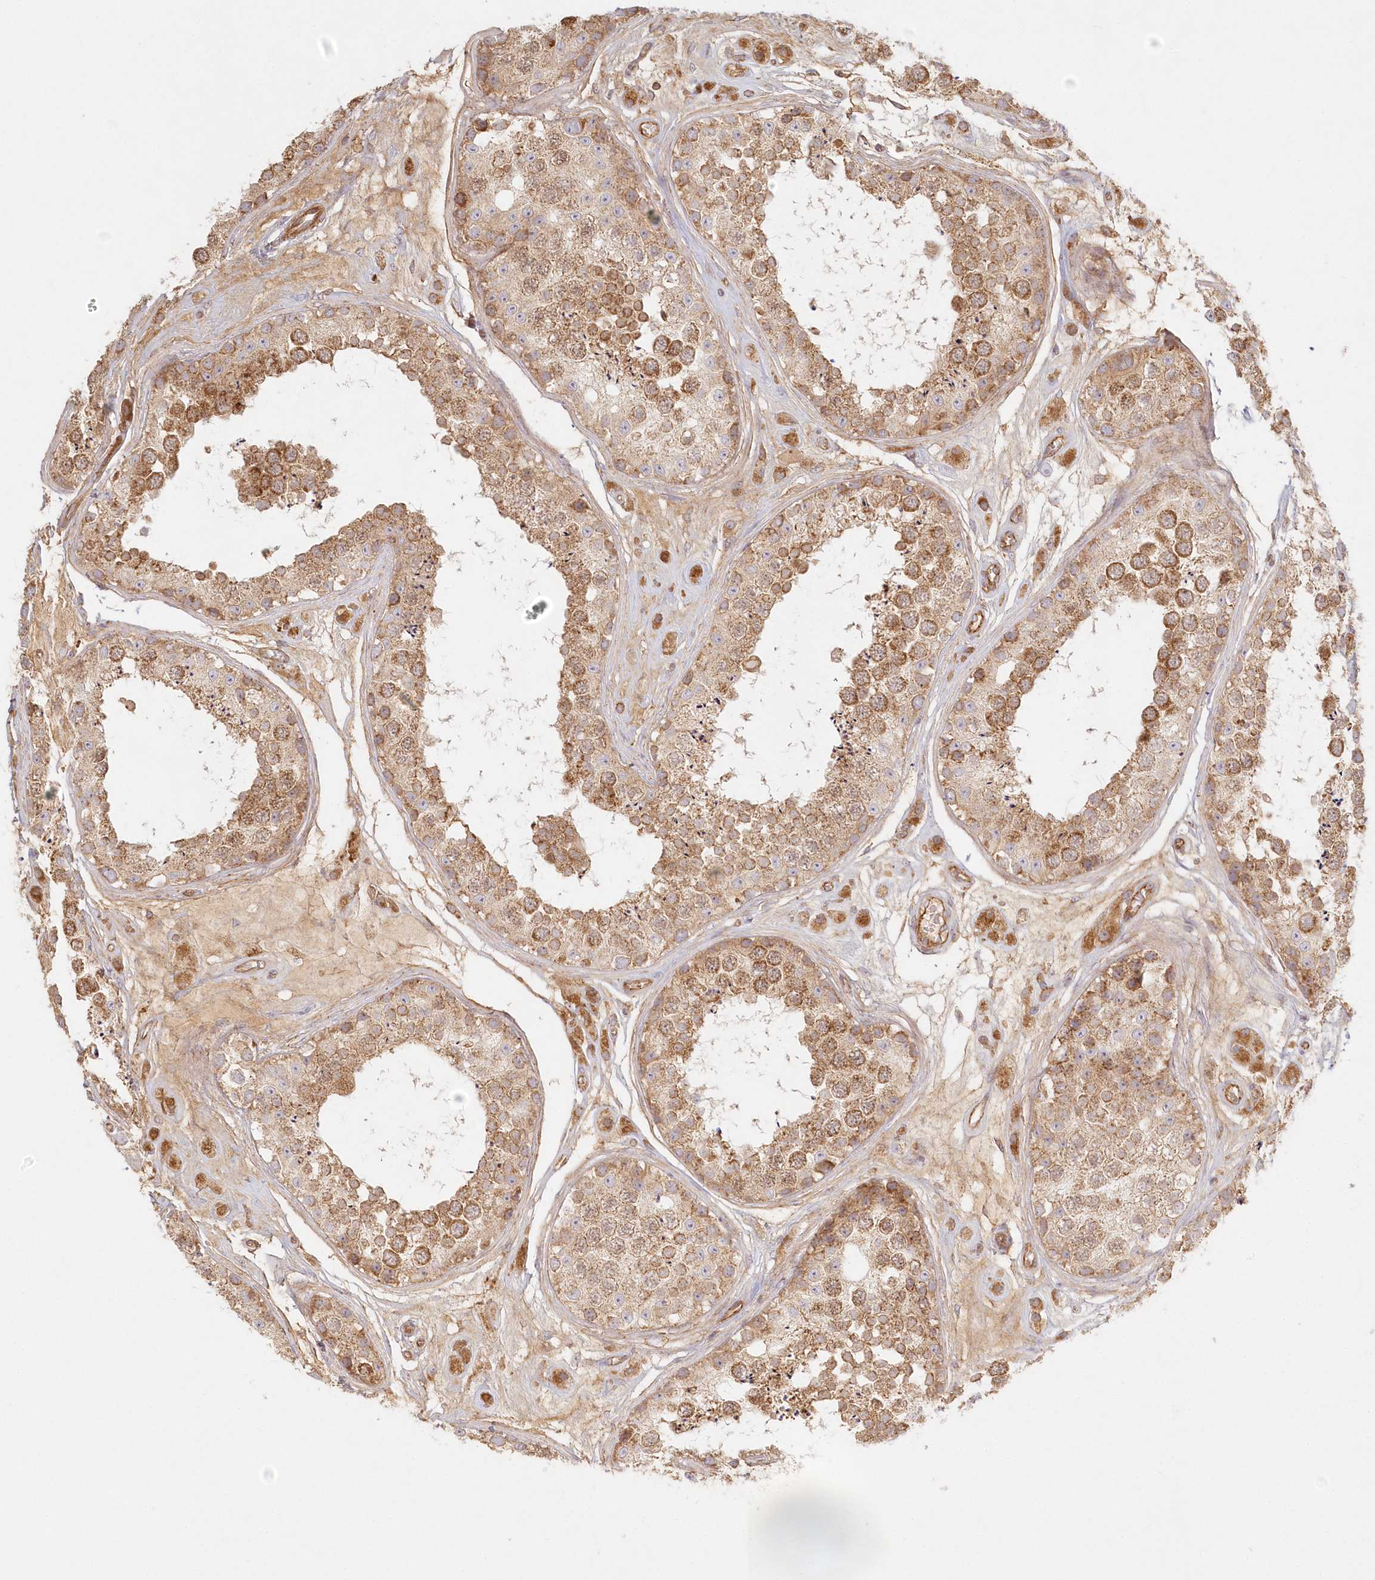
{"staining": {"intensity": "moderate", "quantity": ">75%", "location": "cytoplasmic/membranous"}, "tissue": "testis", "cell_type": "Cells in seminiferous ducts", "image_type": "normal", "snomed": [{"axis": "morphology", "description": "Normal tissue, NOS"}, {"axis": "topography", "description": "Testis"}], "caption": "Protein expression analysis of unremarkable human testis reveals moderate cytoplasmic/membranous staining in approximately >75% of cells in seminiferous ducts.", "gene": "KIAA0232", "patient": {"sex": "male", "age": 25}}